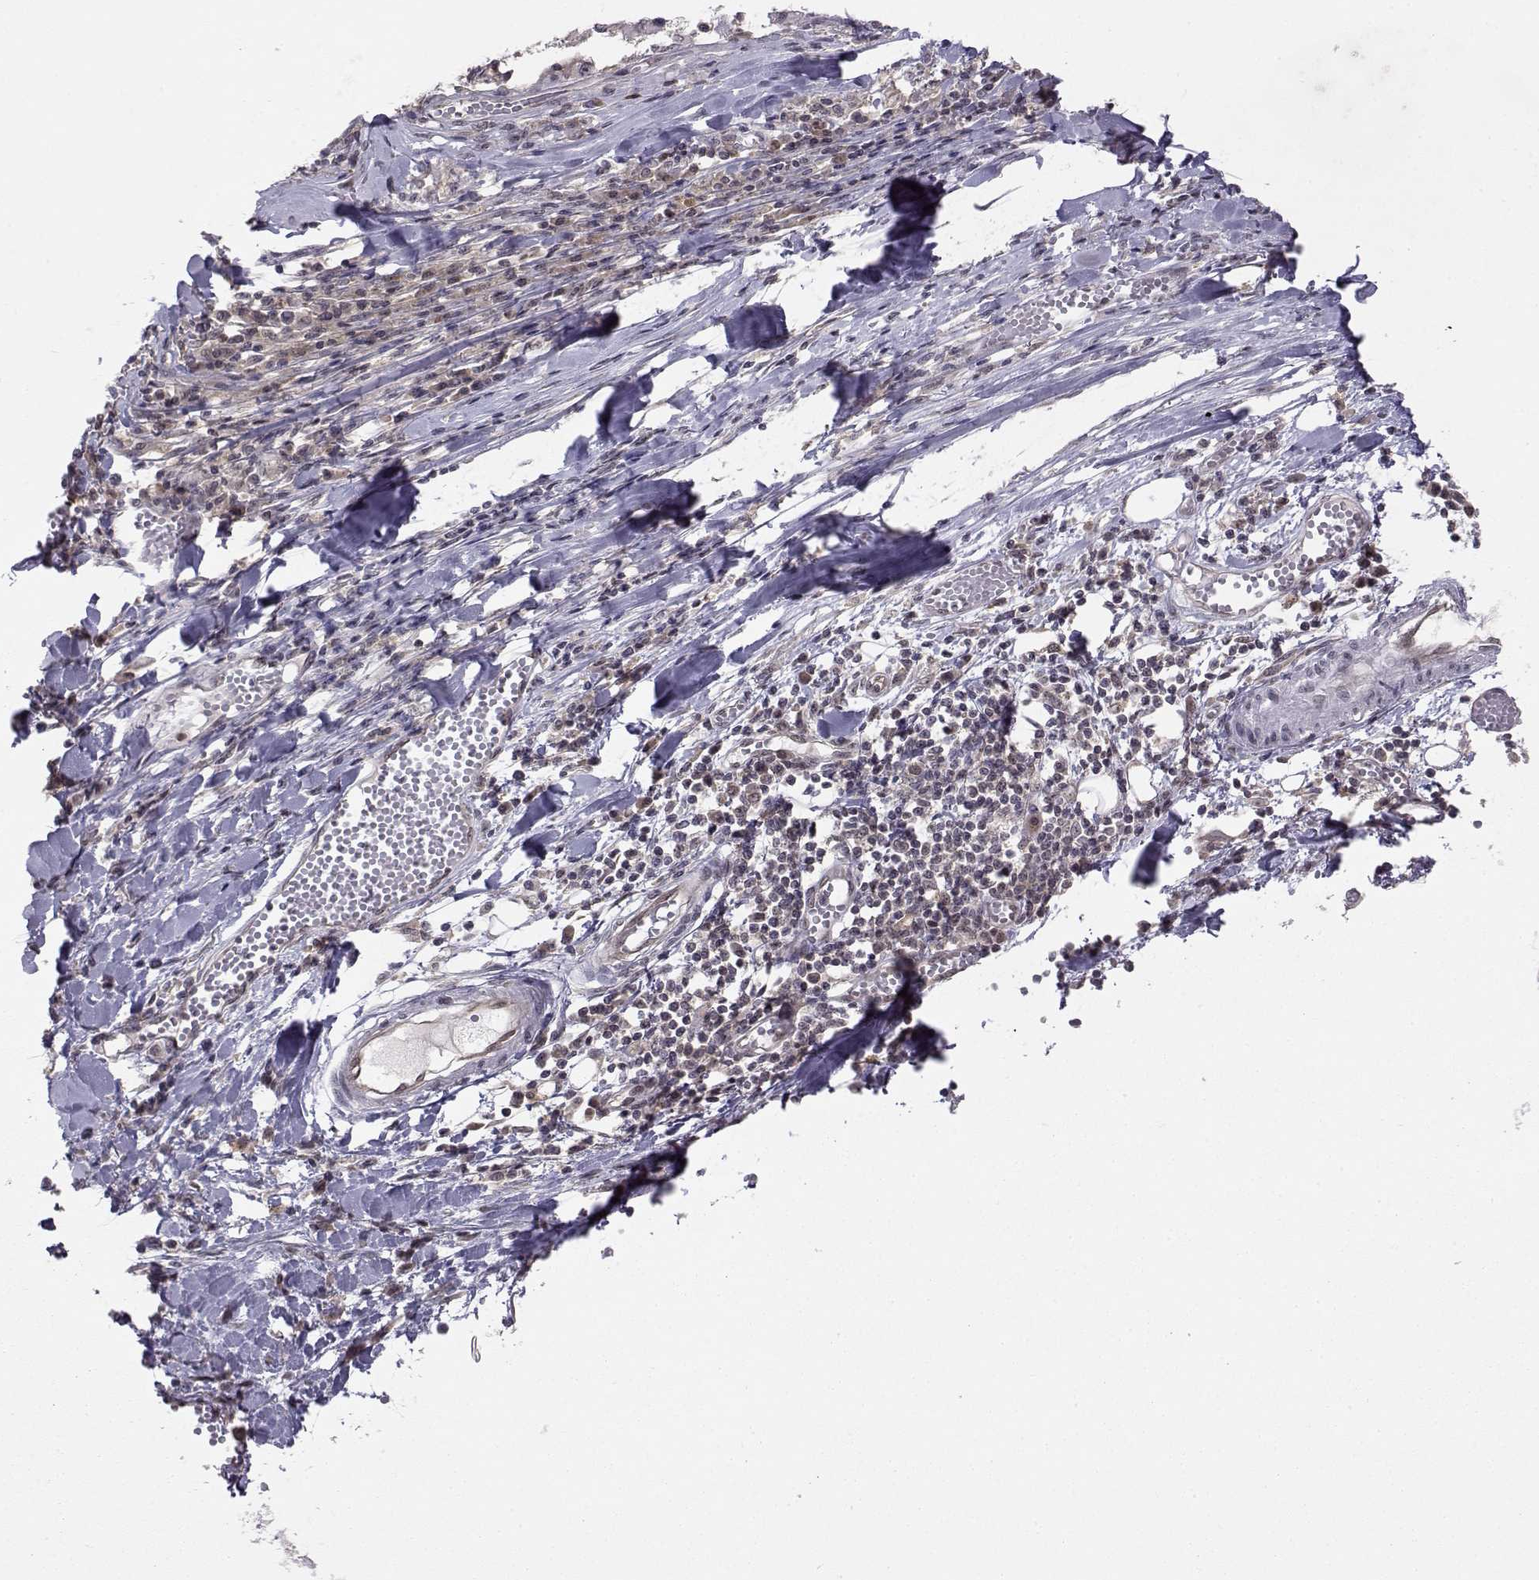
{"staining": {"intensity": "negative", "quantity": "none", "location": "none"}, "tissue": "melanoma", "cell_type": "Tumor cells", "image_type": "cancer", "snomed": [{"axis": "morphology", "description": "Malignant melanoma, Metastatic site"}, {"axis": "topography", "description": "Lymph node"}], "caption": "The immunohistochemistry image has no significant positivity in tumor cells of melanoma tissue.", "gene": "KIF13B", "patient": {"sex": "male", "age": 50}}